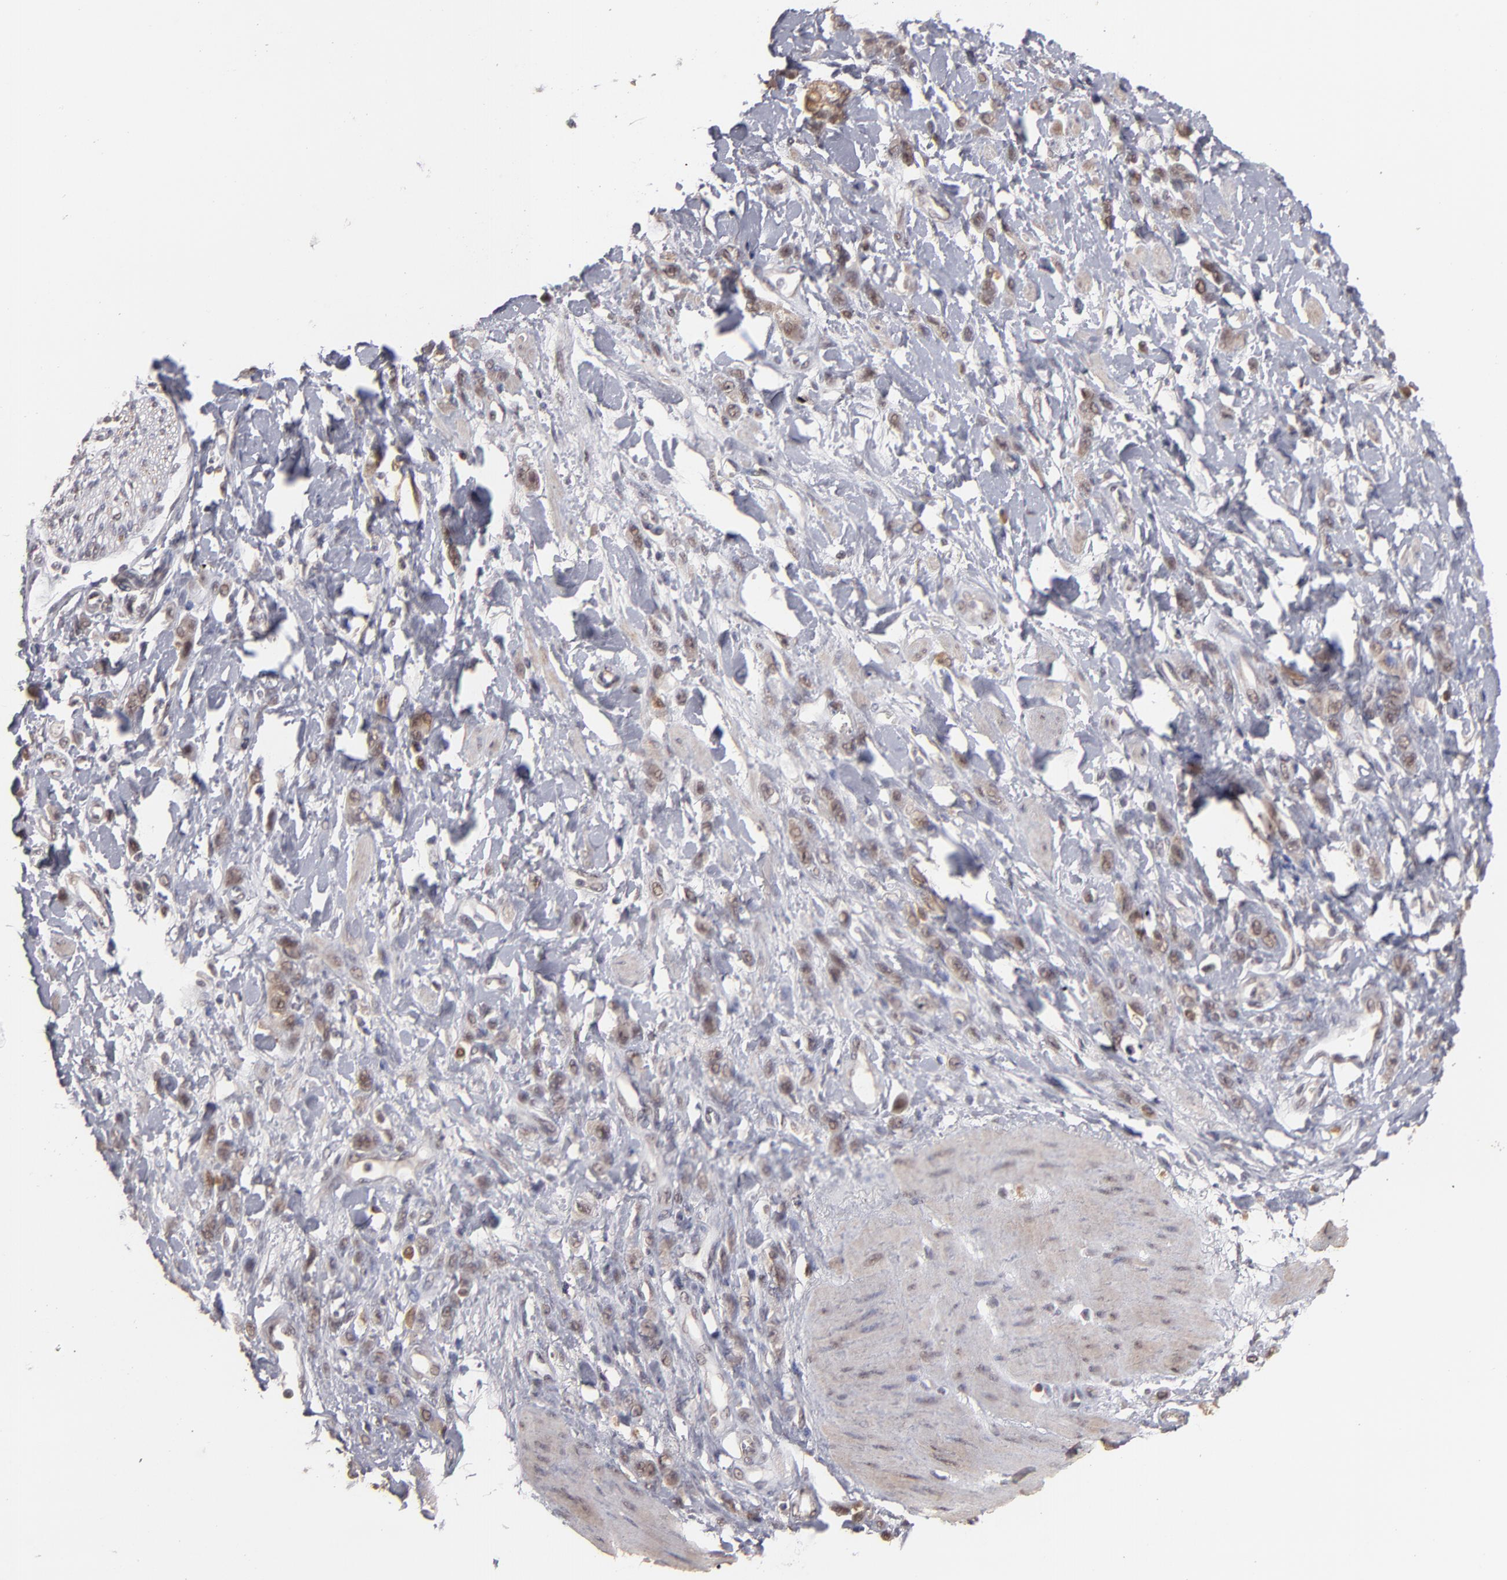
{"staining": {"intensity": "weak", "quantity": ">75%", "location": "cytoplasmic/membranous,nuclear"}, "tissue": "stomach cancer", "cell_type": "Tumor cells", "image_type": "cancer", "snomed": [{"axis": "morphology", "description": "Normal tissue, NOS"}, {"axis": "morphology", "description": "Adenocarcinoma, NOS"}, {"axis": "topography", "description": "Stomach"}], "caption": "IHC (DAB) staining of stomach cancer demonstrates weak cytoplasmic/membranous and nuclear protein positivity in approximately >75% of tumor cells. (DAB (3,3'-diaminobenzidine) = brown stain, brightfield microscopy at high magnification).", "gene": "CLOCK", "patient": {"sex": "male", "age": 82}}